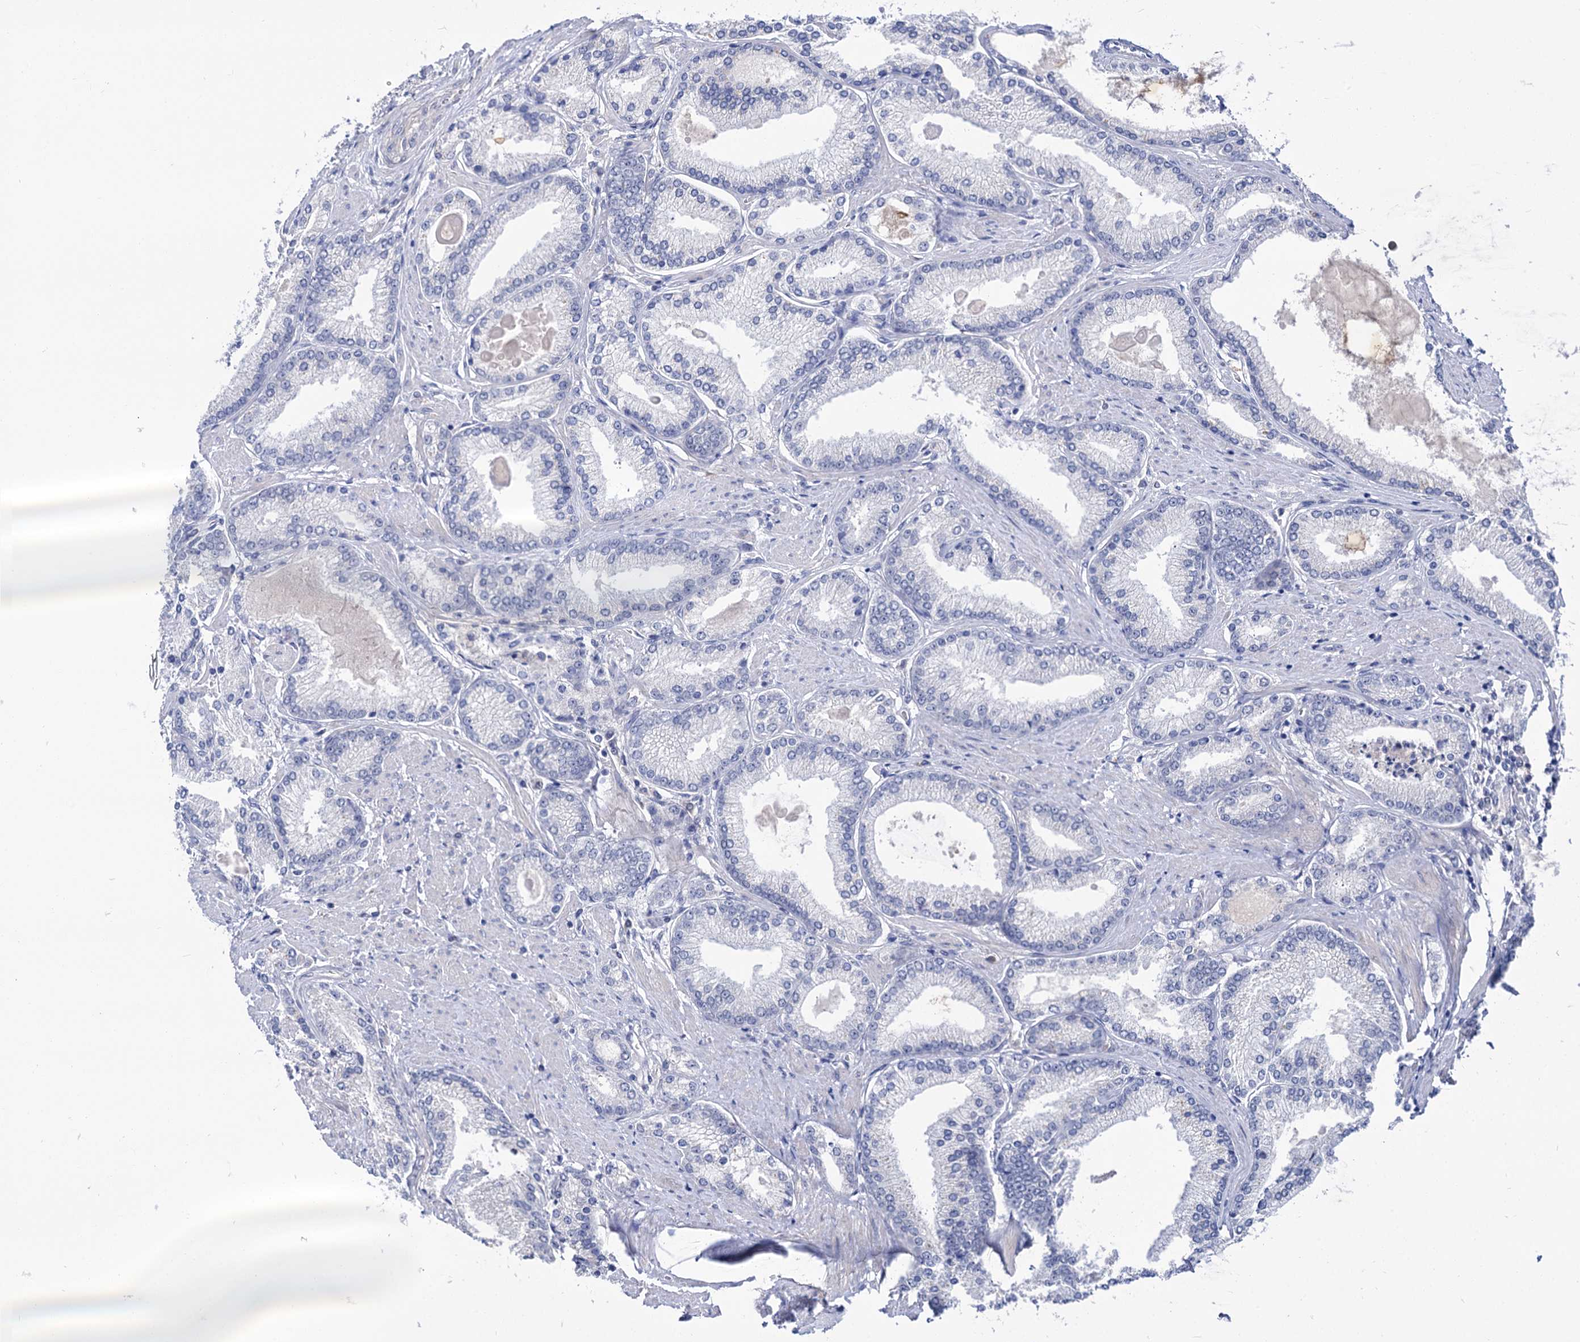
{"staining": {"intensity": "negative", "quantity": "none", "location": "none"}, "tissue": "prostate cancer", "cell_type": "Tumor cells", "image_type": "cancer", "snomed": [{"axis": "morphology", "description": "Adenocarcinoma, High grade"}, {"axis": "topography", "description": "Prostate"}], "caption": "An image of prostate cancer stained for a protein demonstrates no brown staining in tumor cells.", "gene": "NEK10", "patient": {"sex": "male", "age": 66}}